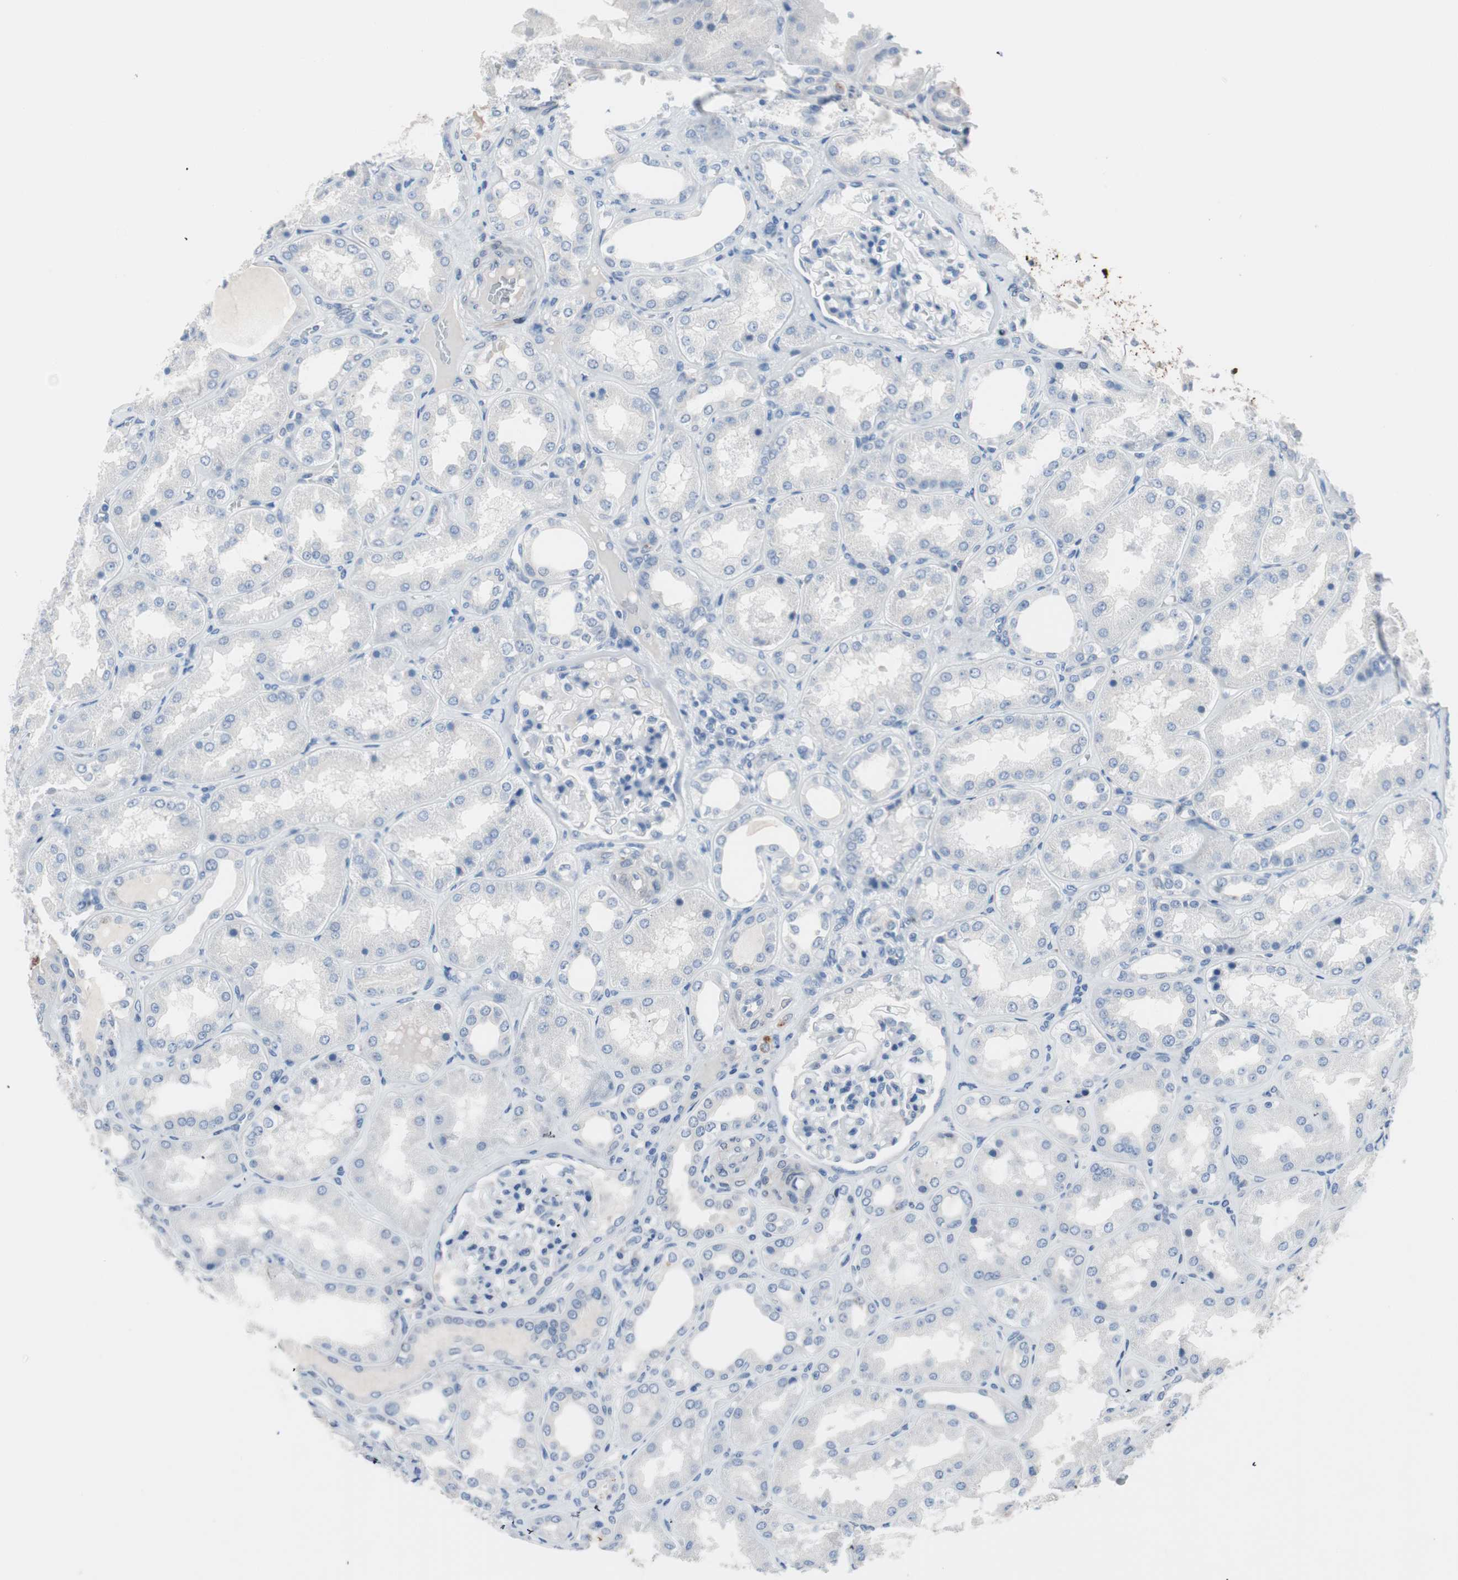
{"staining": {"intensity": "negative", "quantity": "none", "location": "none"}, "tissue": "kidney", "cell_type": "Cells in glomeruli", "image_type": "normal", "snomed": [{"axis": "morphology", "description": "Normal tissue, NOS"}, {"axis": "topography", "description": "Kidney"}], "caption": "This is a histopathology image of immunohistochemistry staining of normal kidney, which shows no expression in cells in glomeruli.", "gene": "ULBP1", "patient": {"sex": "female", "age": 56}}